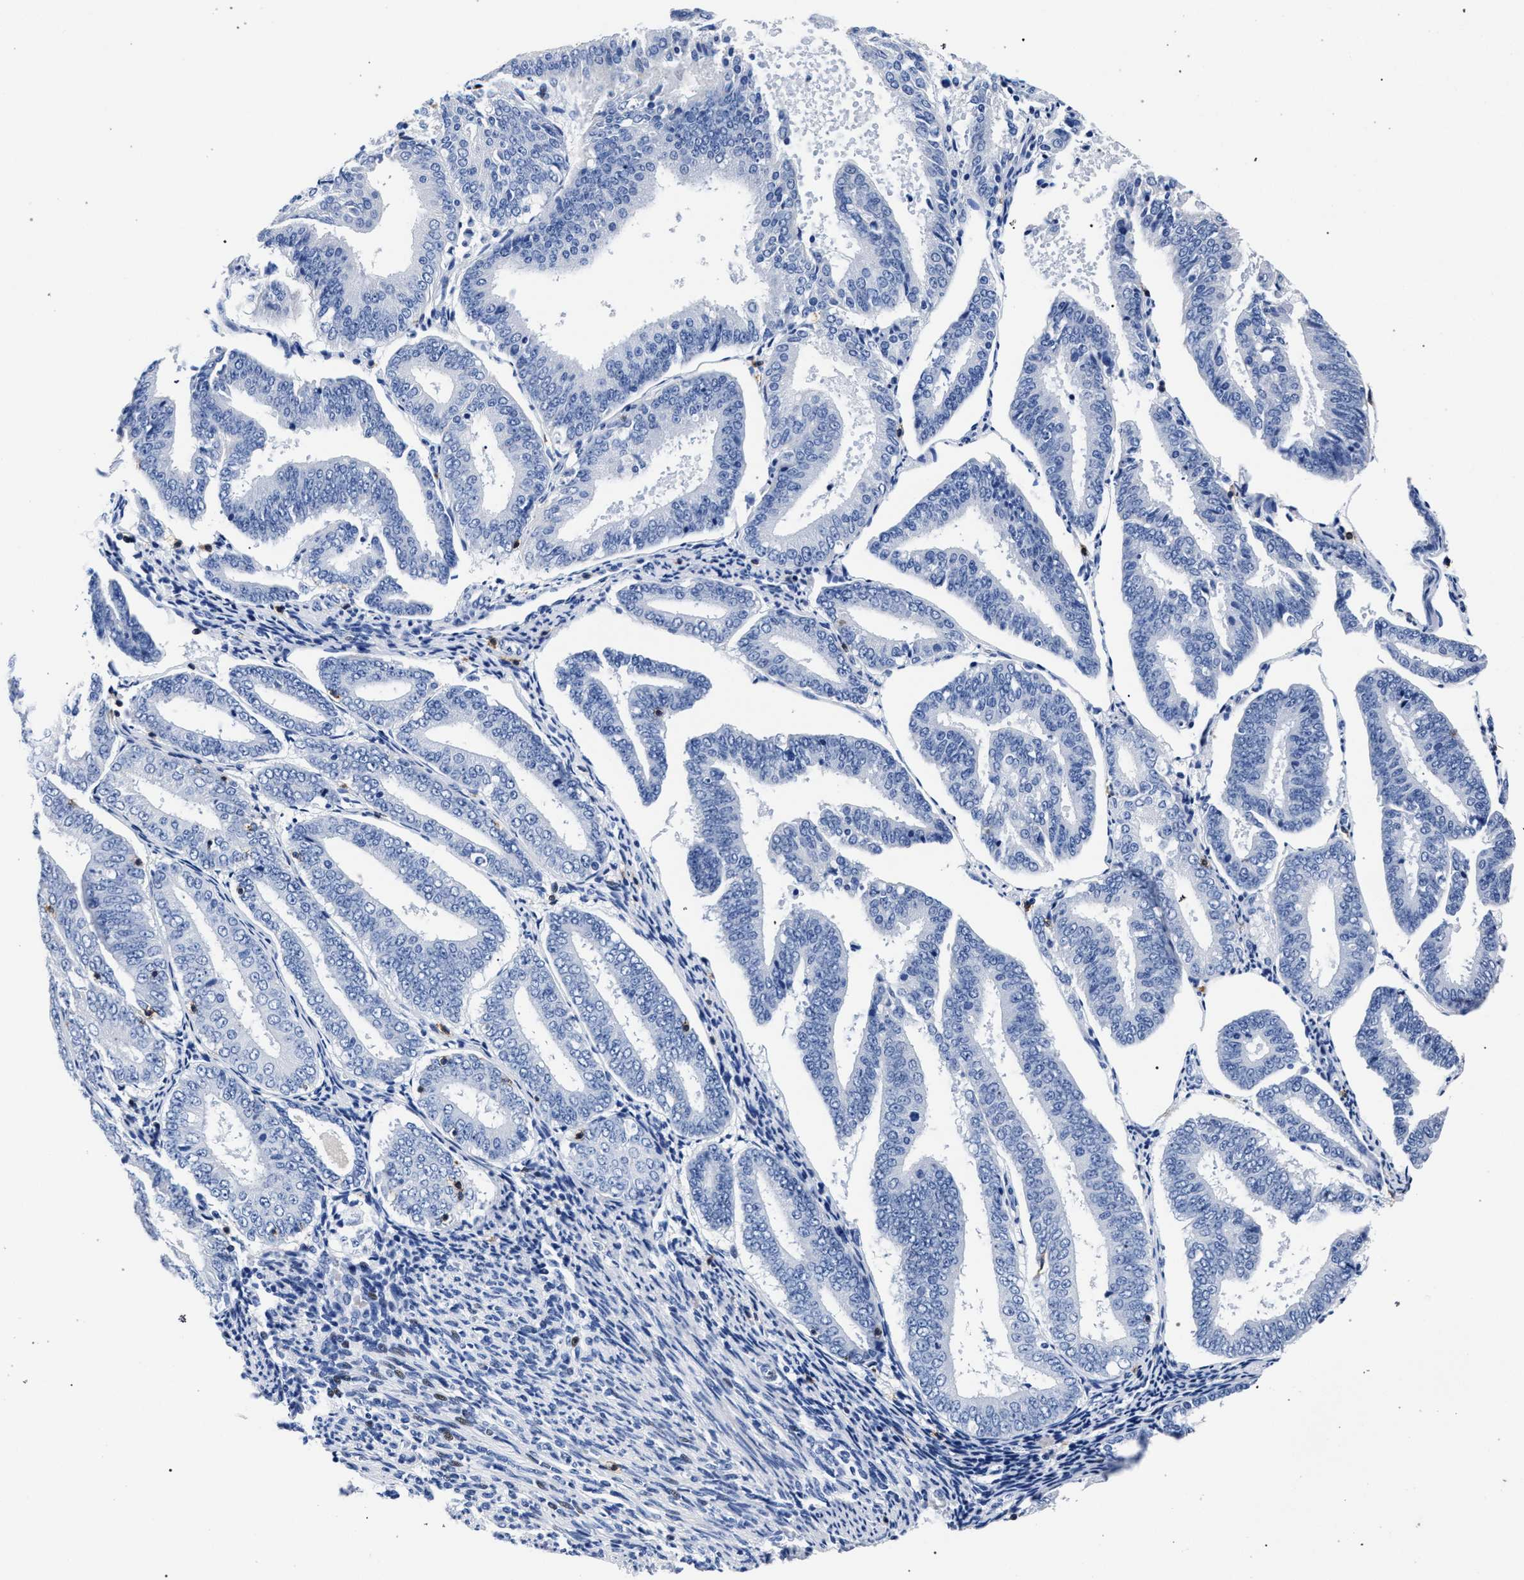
{"staining": {"intensity": "negative", "quantity": "none", "location": "none"}, "tissue": "endometrial cancer", "cell_type": "Tumor cells", "image_type": "cancer", "snomed": [{"axis": "morphology", "description": "Adenocarcinoma, NOS"}, {"axis": "topography", "description": "Endometrium"}], "caption": "The immunohistochemistry histopathology image has no significant positivity in tumor cells of adenocarcinoma (endometrial) tissue.", "gene": "KLRK1", "patient": {"sex": "female", "age": 63}}